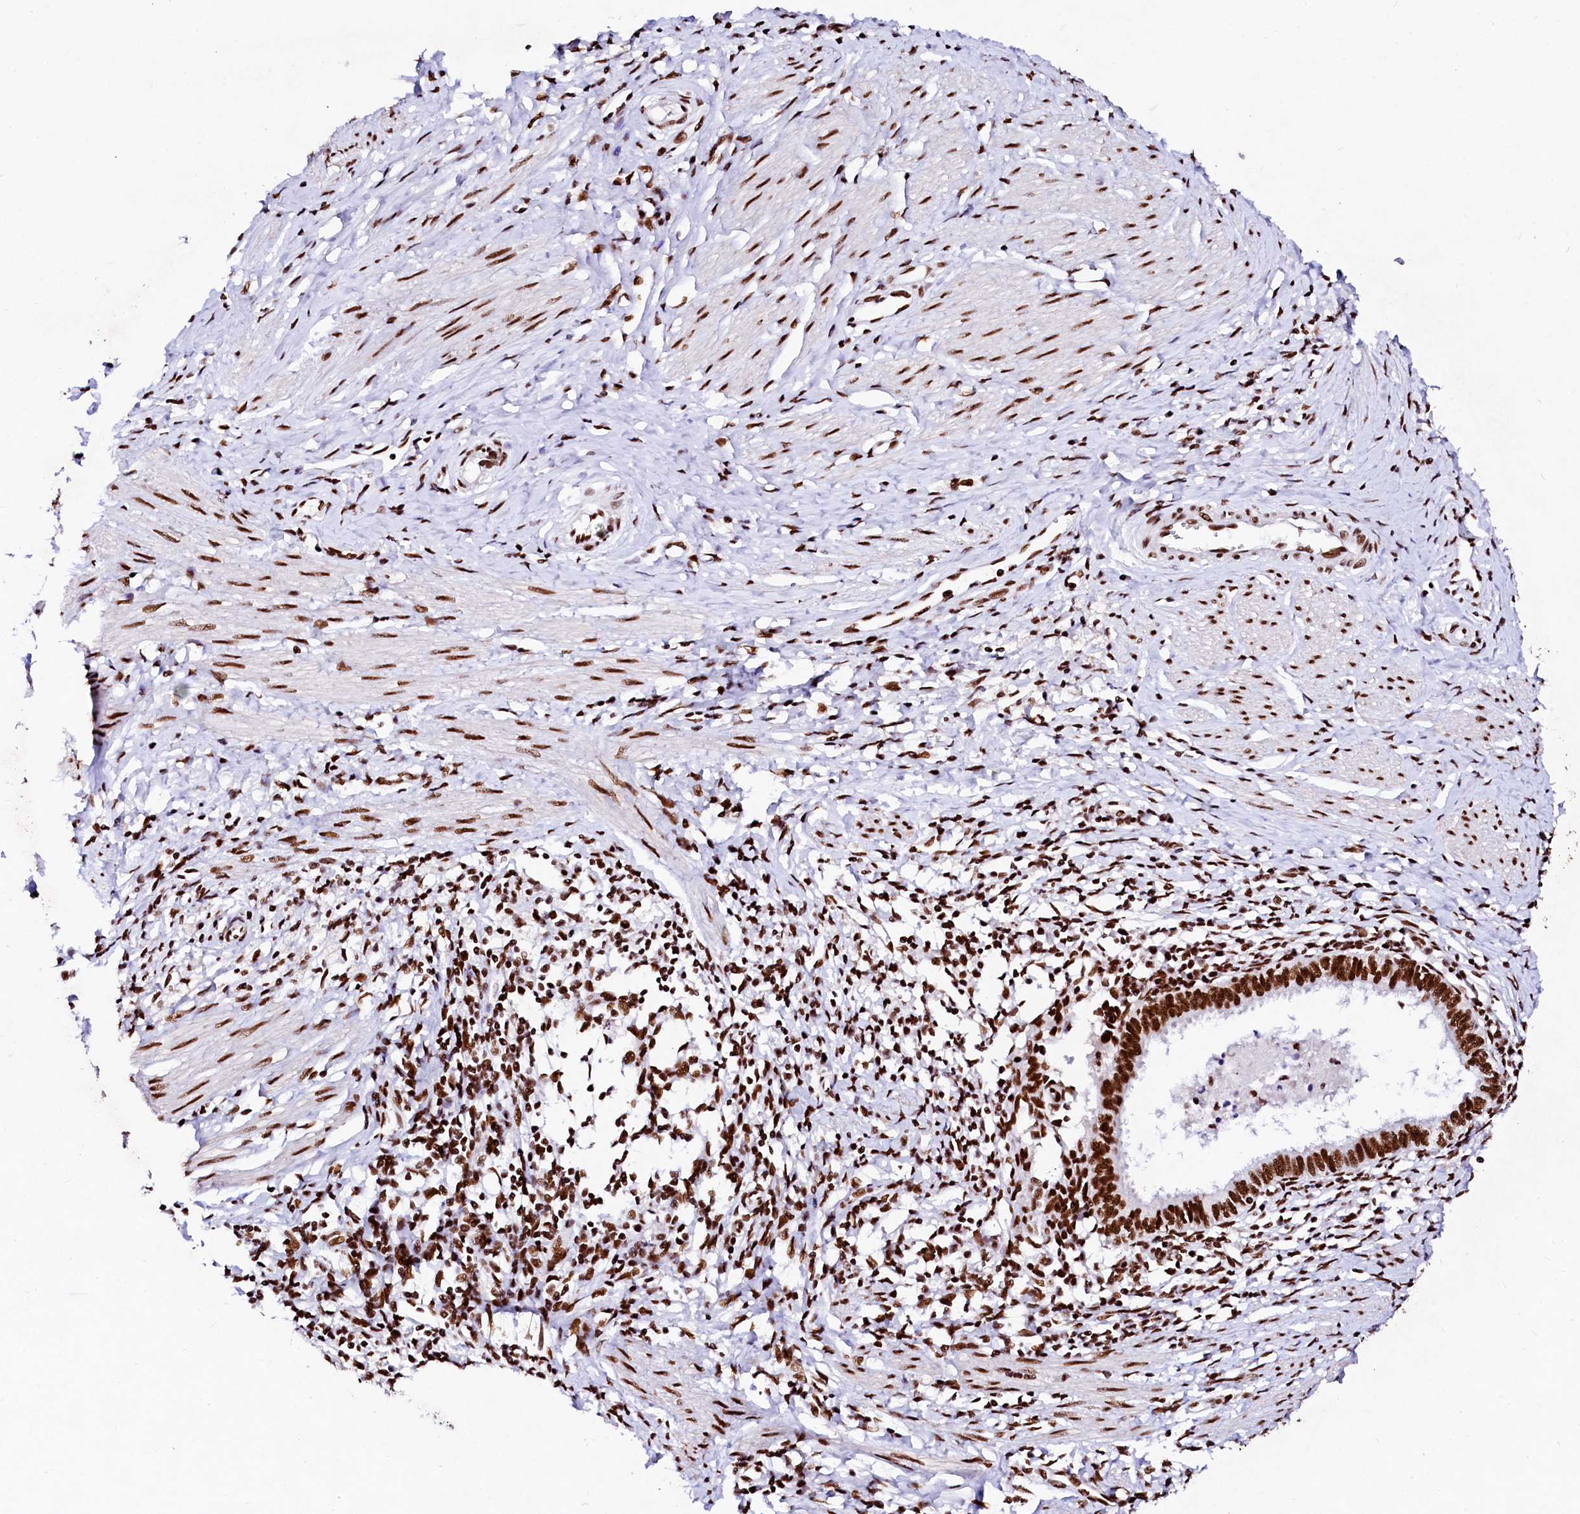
{"staining": {"intensity": "strong", "quantity": ">75%", "location": "nuclear"}, "tissue": "cervical cancer", "cell_type": "Tumor cells", "image_type": "cancer", "snomed": [{"axis": "morphology", "description": "Adenocarcinoma, NOS"}, {"axis": "topography", "description": "Cervix"}], "caption": "Cervical cancer (adenocarcinoma) tissue exhibits strong nuclear staining in approximately >75% of tumor cells, visualized by immunohistochemistry. (Brightfield microscopy of DAB IHC at high magnification).", "gene": "CPSF6", "patient": {"sex": "female", "age": 36}}